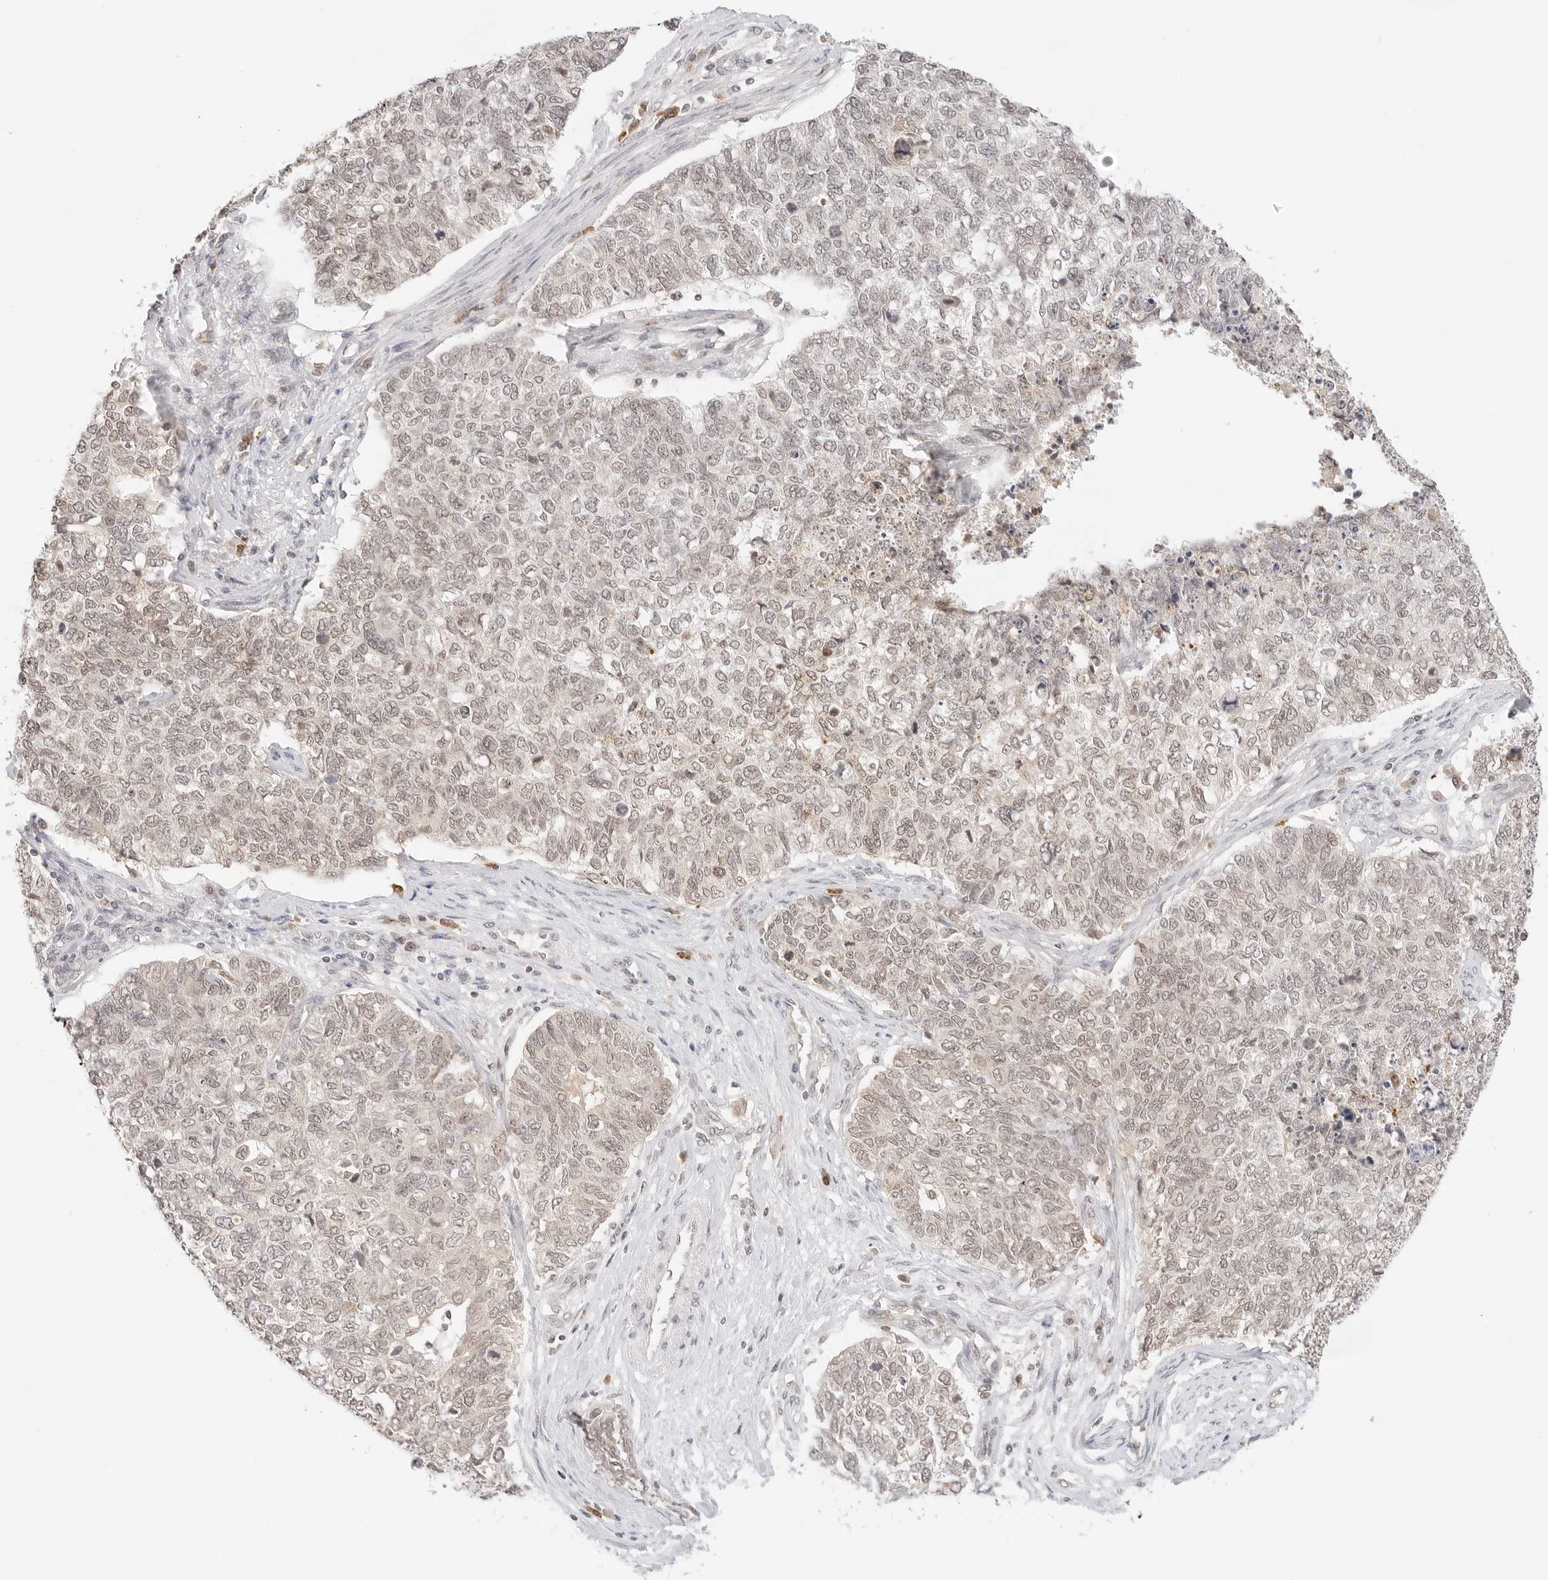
{"staining": {"intensity": "weak", "quantity": ">75%", "location": "nuclear"}, "tissue": "cervical cancer", "cell_type": "Tumor cells", "image_type": "cancer", "snomed": [{"axis": "morphology", "description": "Squamous cell carcinoma, NOS"}, {"axis": "topography", "description": "Cervix"}], "caption": "The photomicrograph demonstrates staining of cervical cancer, revealing weak nuclear protein positivity (brown color) within tumor cells.", "gene": "SEPTIN4", "patient": {"sex": "female", "age": 63}}